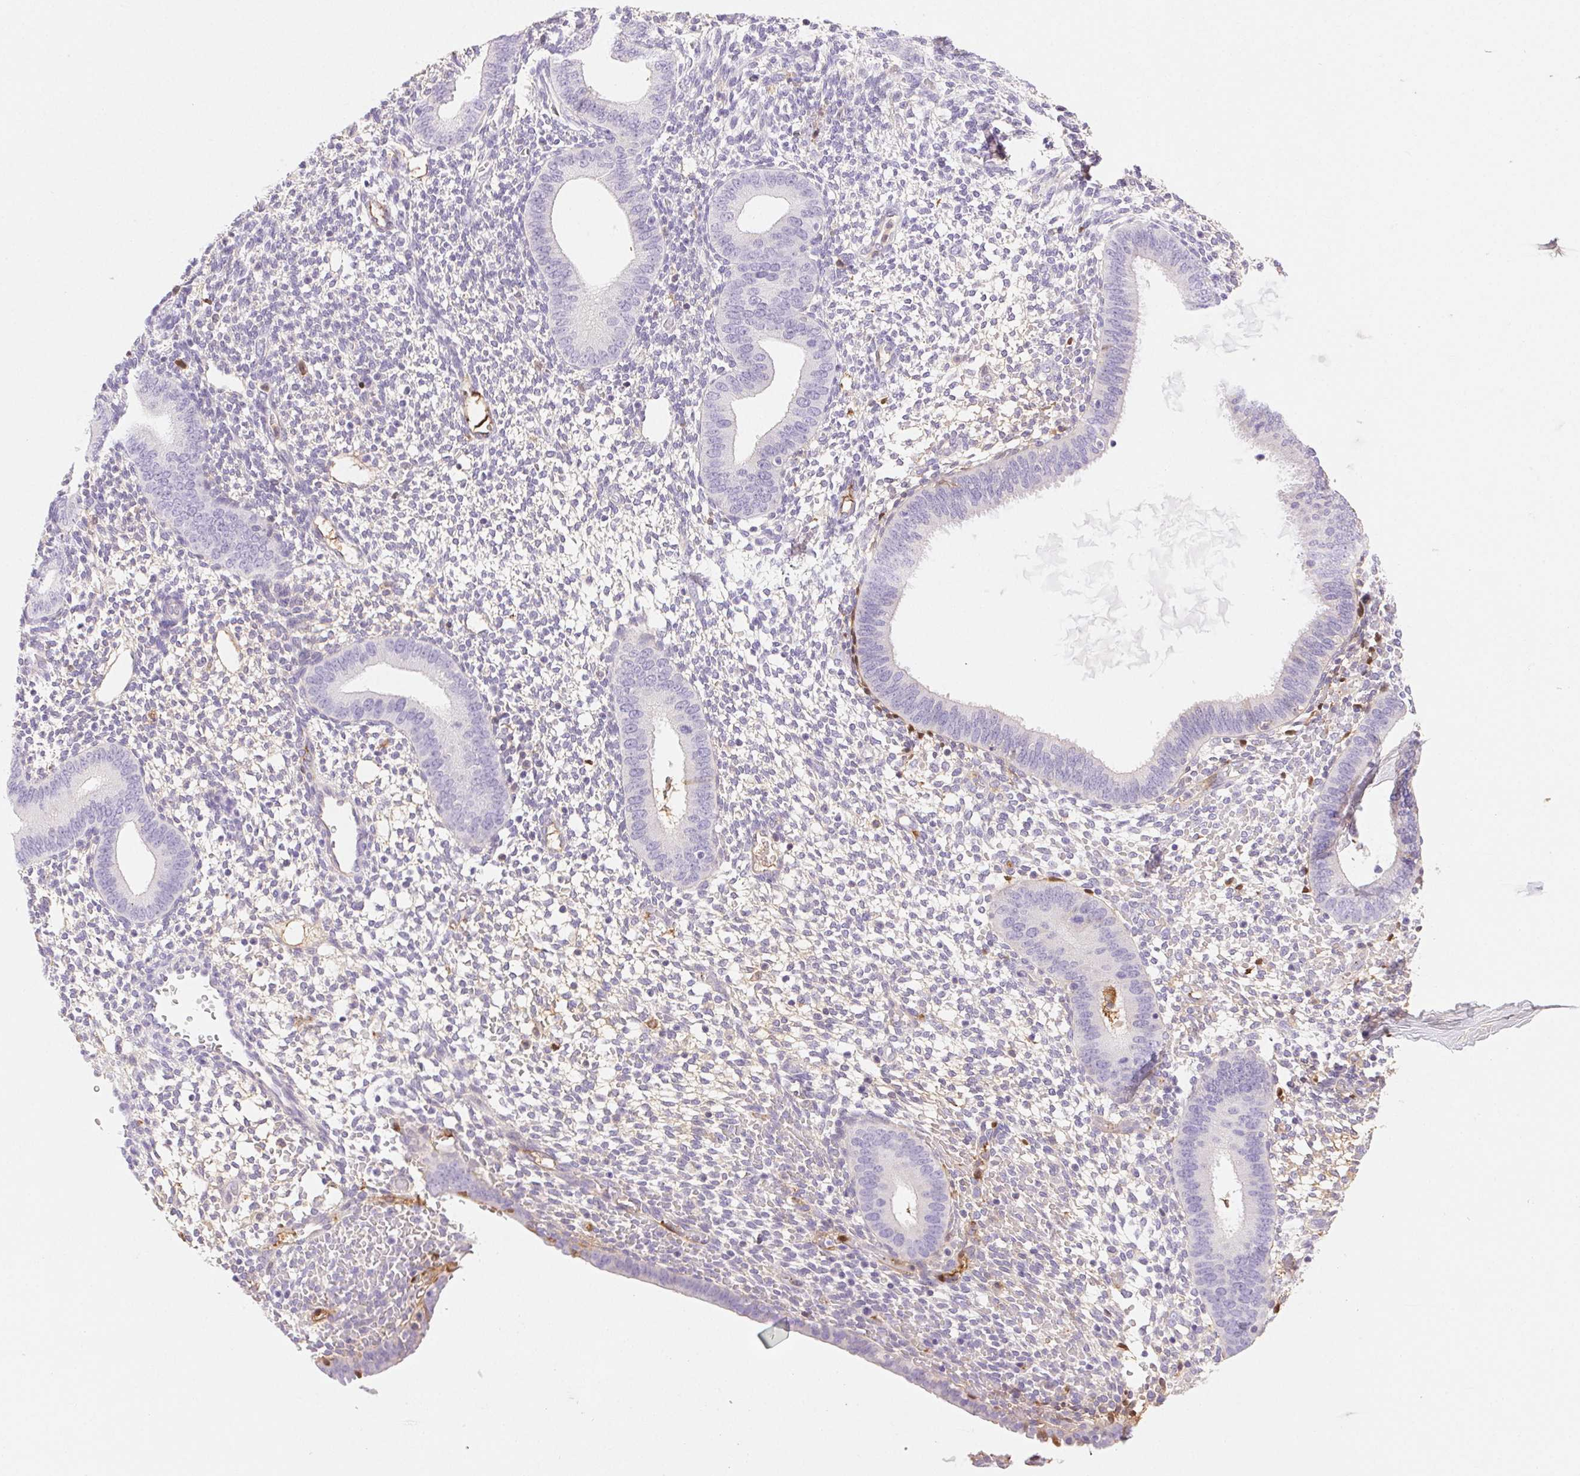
{"staining": {"intensity": "negative", "quantity": "none", "location": "none"}, "tissue": "endometrium", "cell_type": "Cells in endometrial stroma", "image_type": "normal", "snomed": [{"axis": "morphology", "description": "Normal tissue, NOS"}, {"axis": "topography", "description": "Endometrium"}], "caption": "Histopathology image shows no protein positivity in cells in endometrial stroma of normal endometrium. (DAB (3,3'-diaminobenzidine) immunohistochemistry (IHC) with hematoxylin counter stain).", "gene": "FGA", "patient": {"sex": "female", "age": 40}}